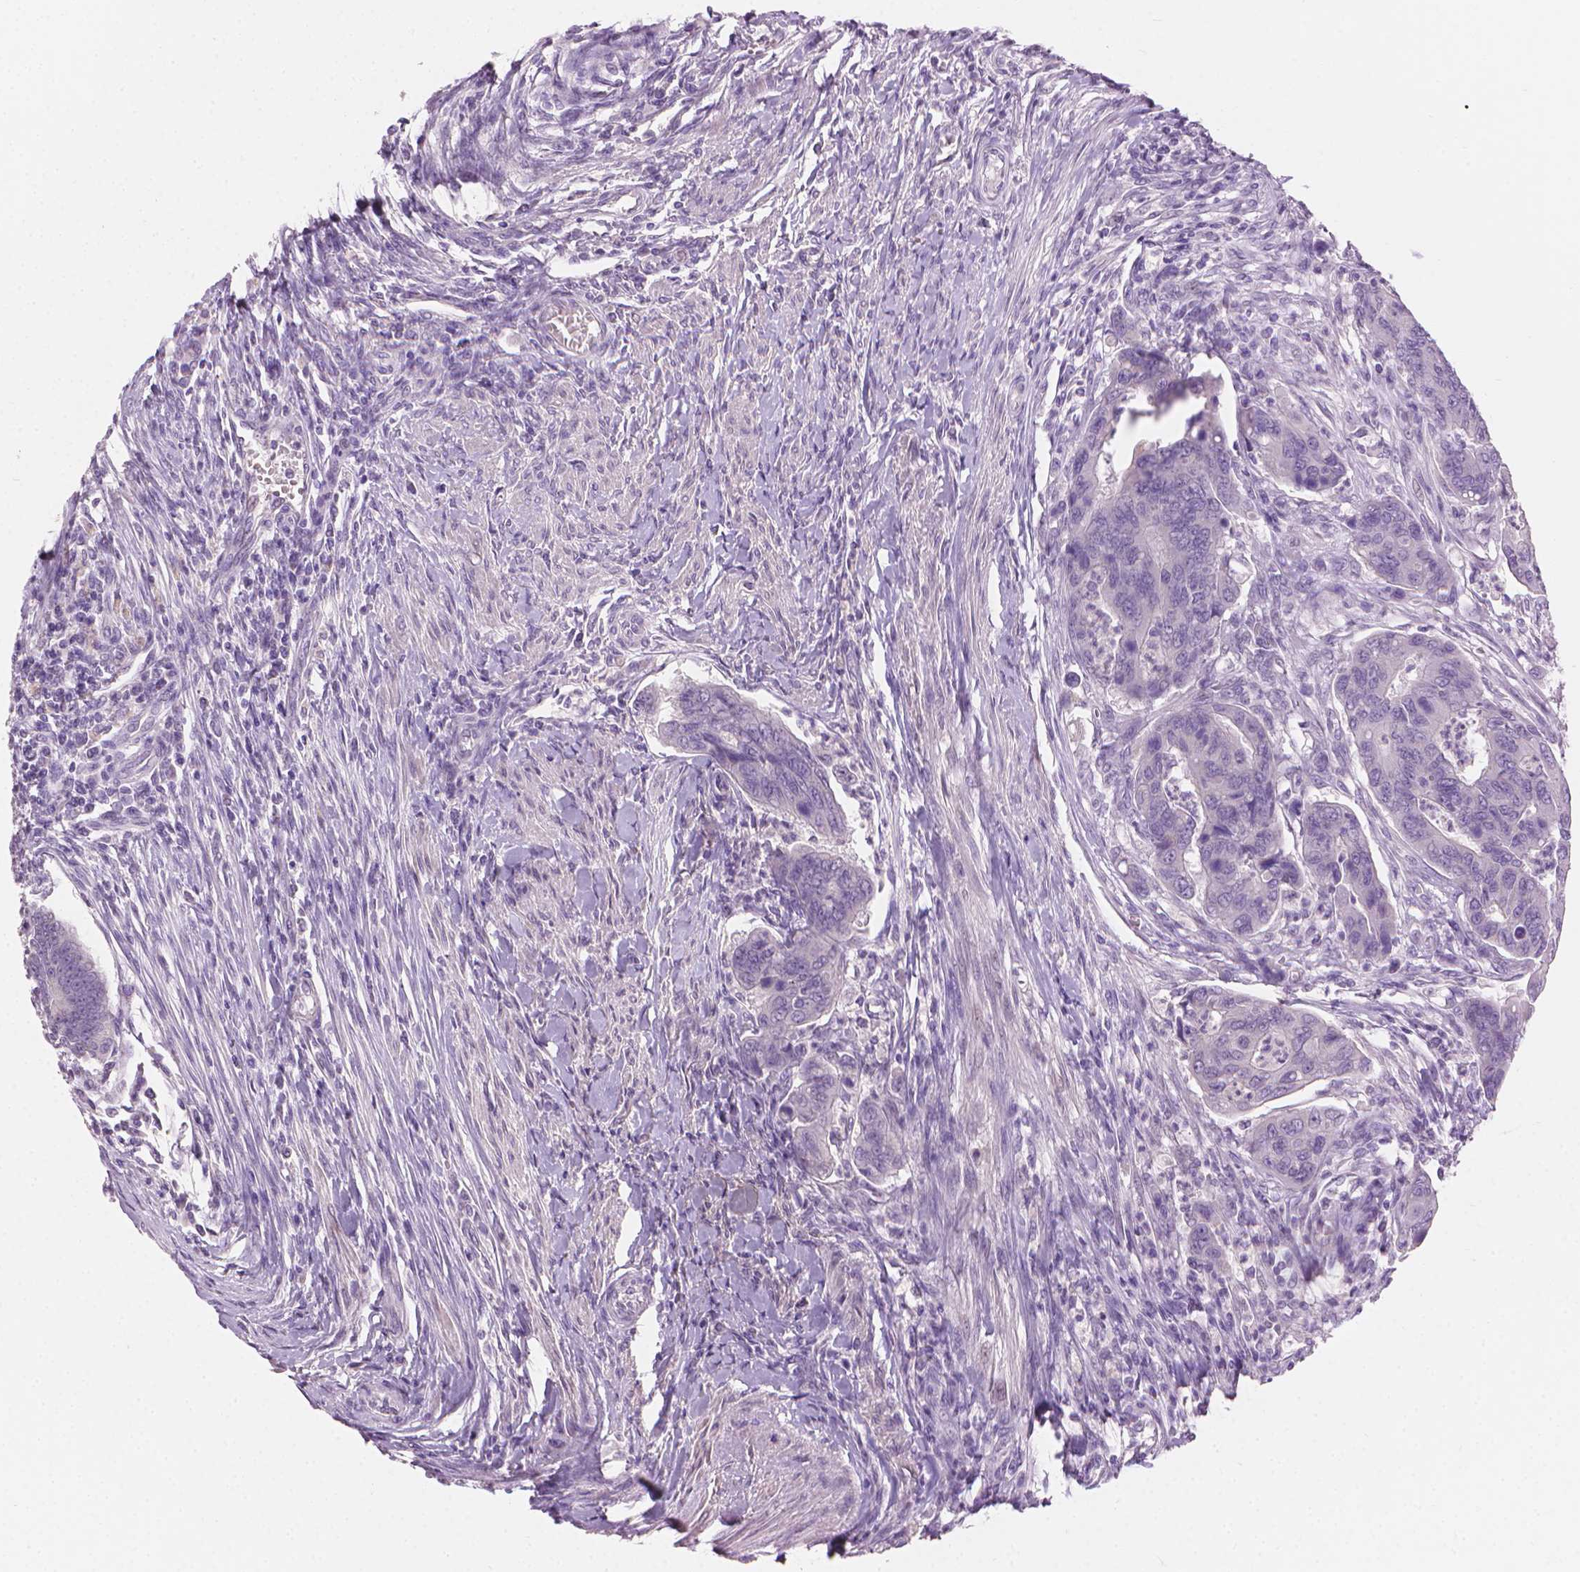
{"staining": {"intensity": "negative", "quantity": "none", "location": "none"}, "tissue": "colorectal cancer", "cell_type": "Tumor cells", "image_type": "cancer", "snomed": [{"axis": "morphology", "description": "Adenocarcinoma, NOS"}, {"axis": "topography", "description": "Colon"}], "caption": "This is an immunohistochemistry micrograph of colorectal cancer. There is no staining in tumor cells.", "gene": "MLANA", "patient": {"sex": "female", "age": 67}}